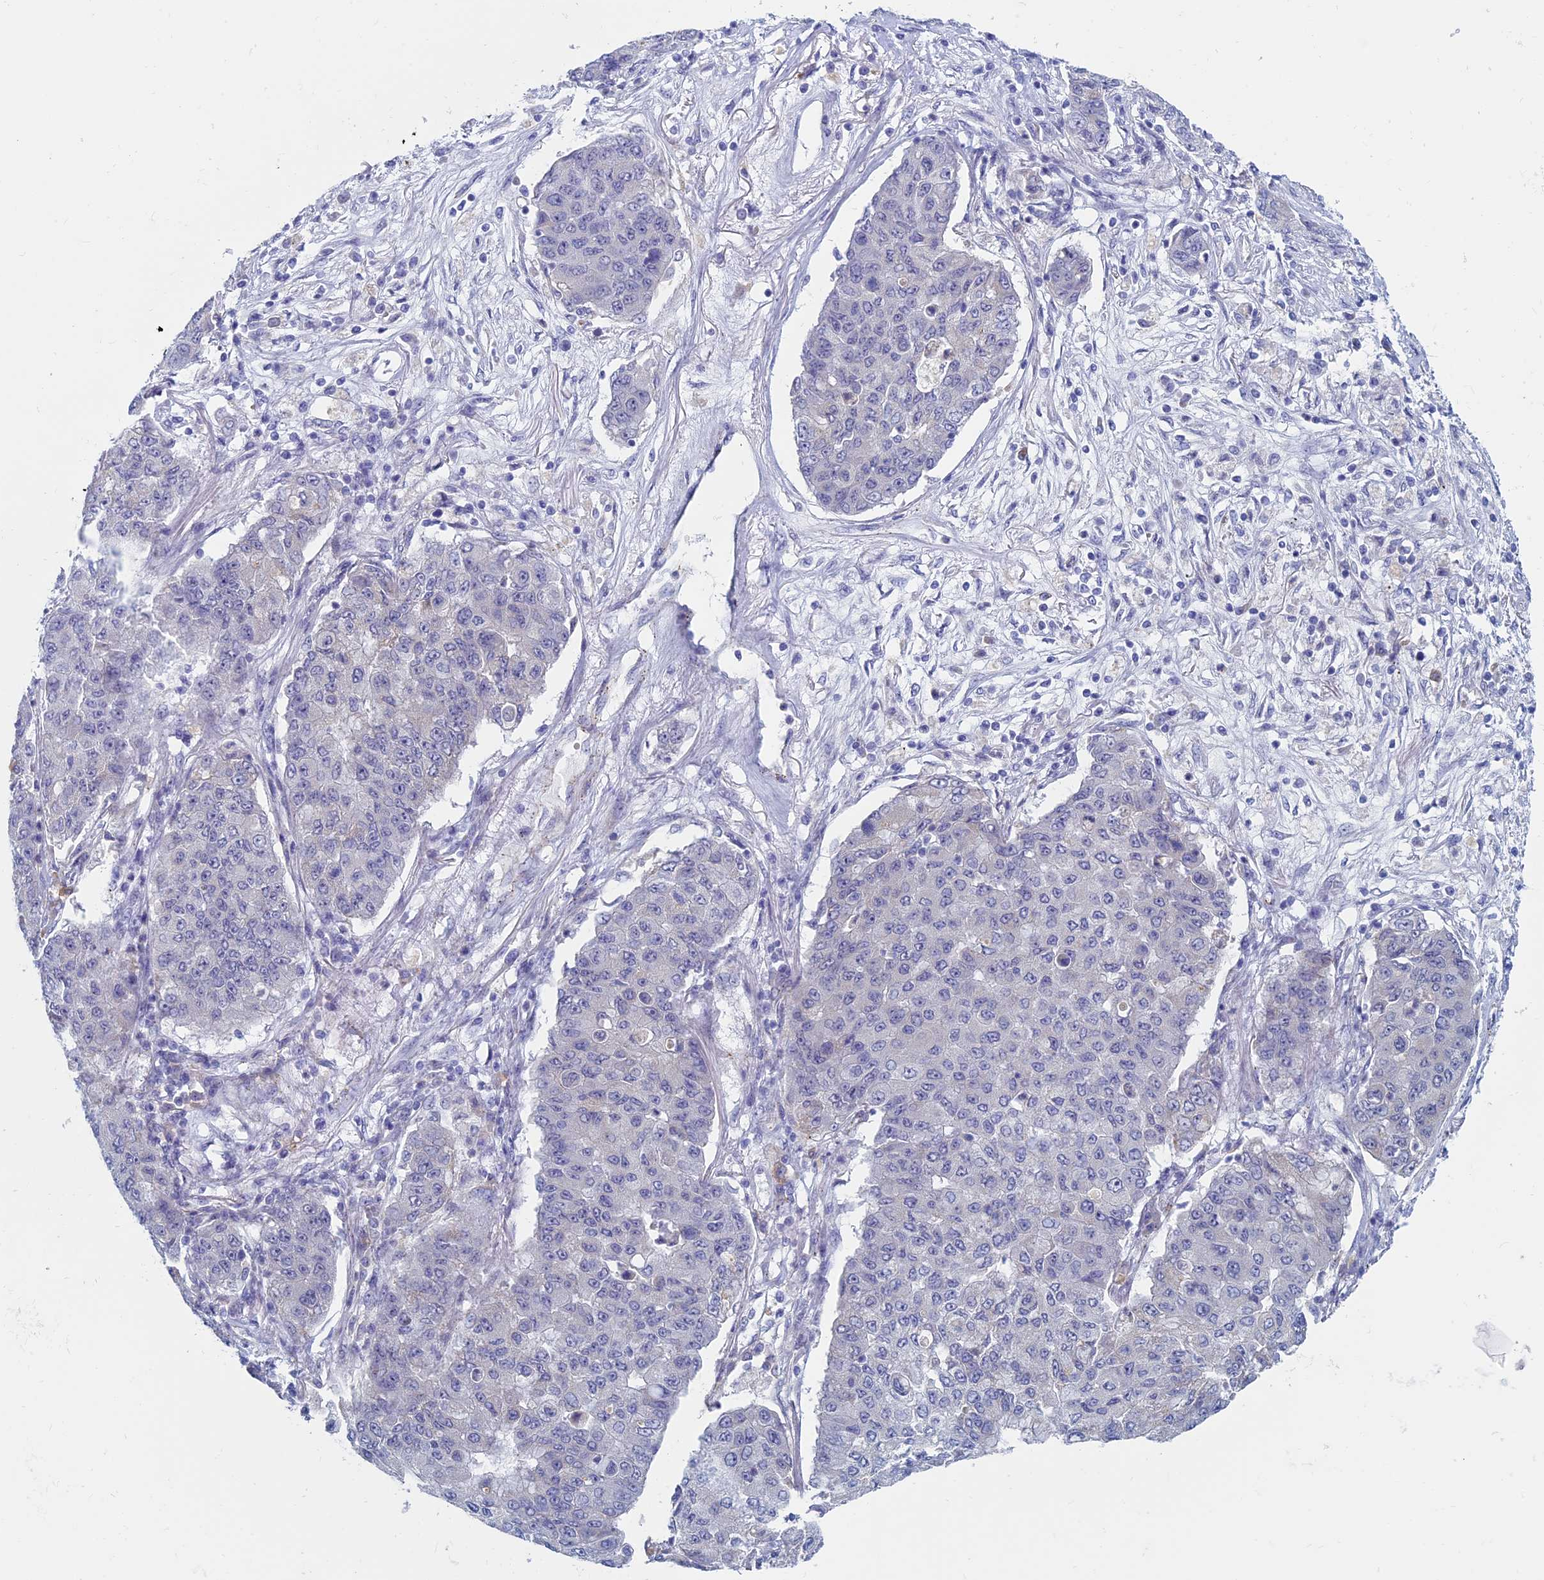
{"staining": {"intensity": "negative", "quantity": "none", "location": "none"}, "tissue": "lung cancer", "cell_type": "Tumor cells", "image_type": "cancer", "snomed": [{"axis": "morphology", "description": "Squamous cell carcinoma, NOS"}, {"axis": "topography", "description": "Lung"}], "caption": "This image is of lung cancer stained with immunohistochemistry (IHC) to label a protein in brown with the nuclei are counter-stained blue. There is no staining in tumor cells. (DAB IHC, high magnification).", "gene": "MAGEB6", "patient": {"sex": "male", "age": 74}}